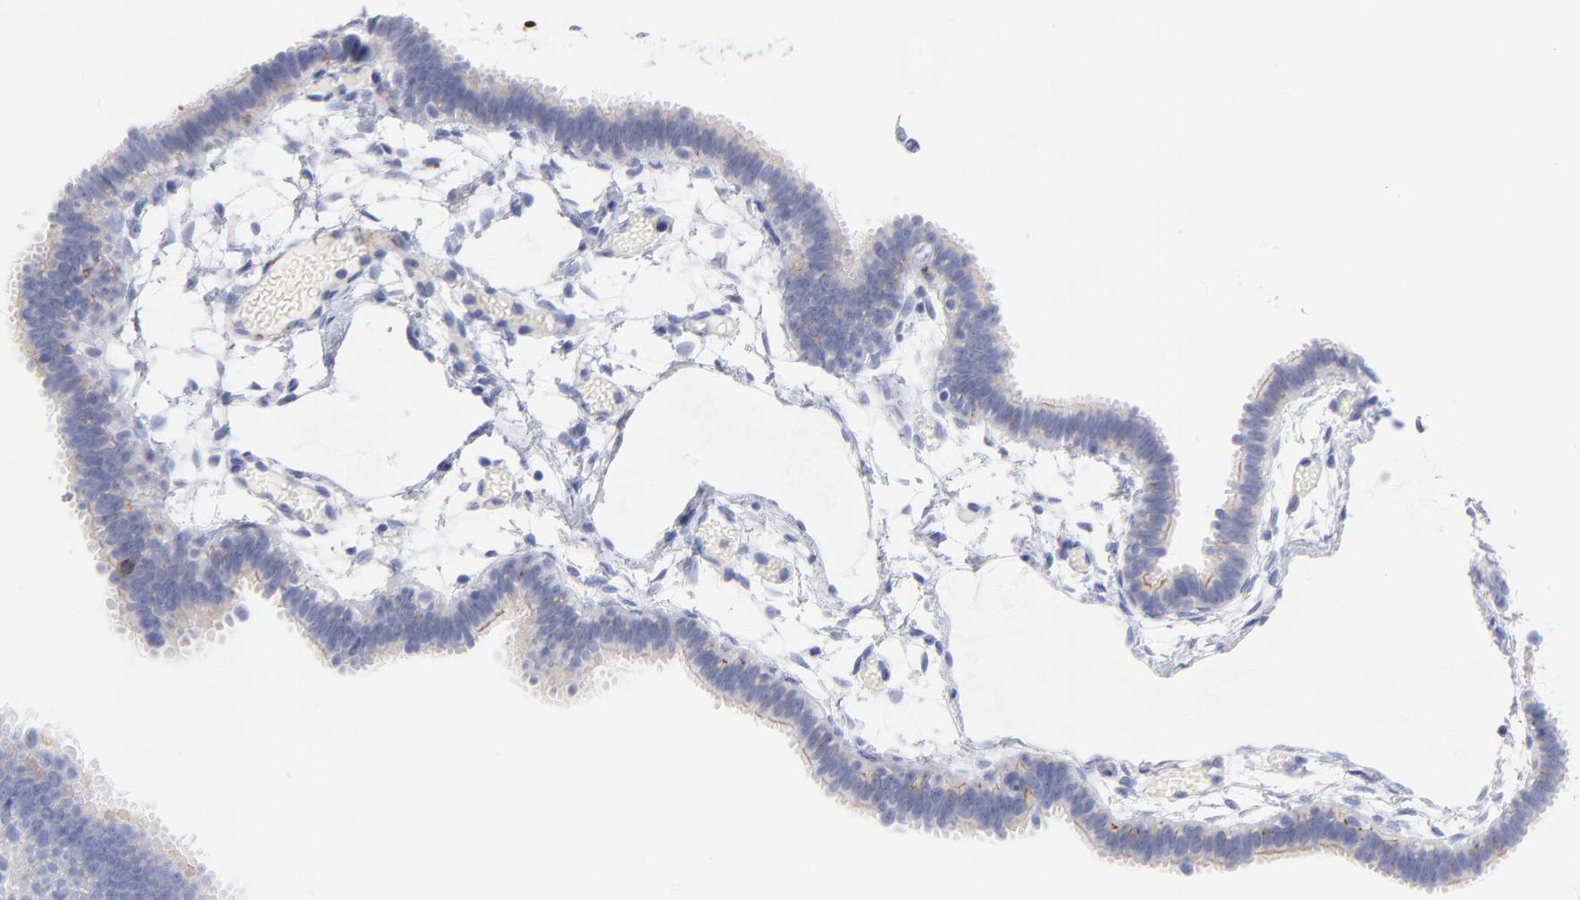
{"staining": {"intensity": "moderate", "quantity": "25%-75%", "location": "cytoplasmic/membranous"}, "tissue": "fallopian tube", "cell_type": "Glandular cells", "image_type": "normal", "snomed": [{"axis": "morphology", "description": "Normal tissue, NOS"}, {"axis": "topography", "description": "Fallopian tube"}], "caption": "A brown stain shows moderate cytoplasmic/membranous expression of a protein in glandular cells of normal human fallopian tube.", "gene": "ACTA2", "patient": {"sex": "female", "age": 29}}